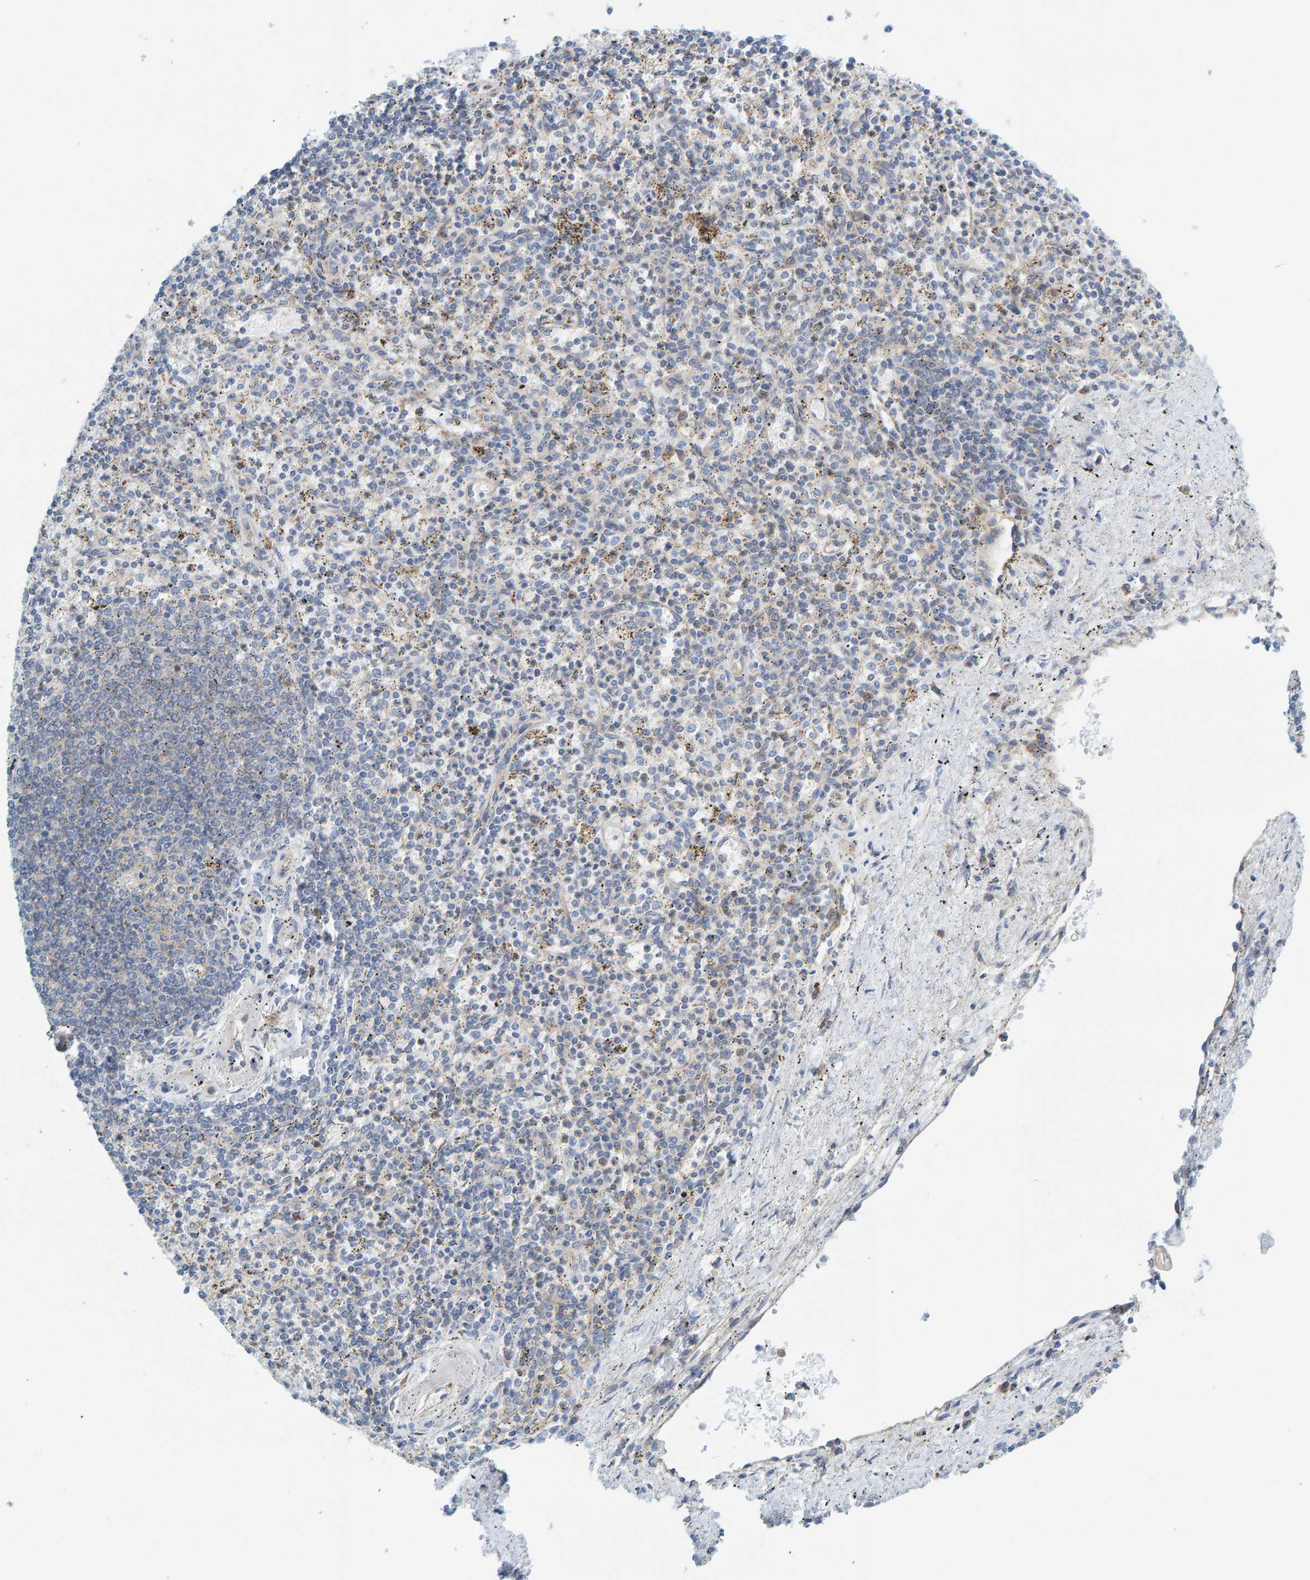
{"staining": {"intensity": "strong", "quantity": "<25%", "location": "cytoplasmic/membranous"}, "tissue": "spleen", "cell_type": "Cells in red pulp", "image_type": "normal", "snomed": [{"axis": "morphology", "description": "Normal tissue, NOS"}, {"axis": "topography", "description": "Spleen"}], "caption": "Protein positivity by IHC reveals strong cytoplasmic/membranous positivity in approximately <25% of cells in red pulp in unremarkable spleen.", "gene": "PRKD2", "patient": {"sex": "male", "age": 72}}